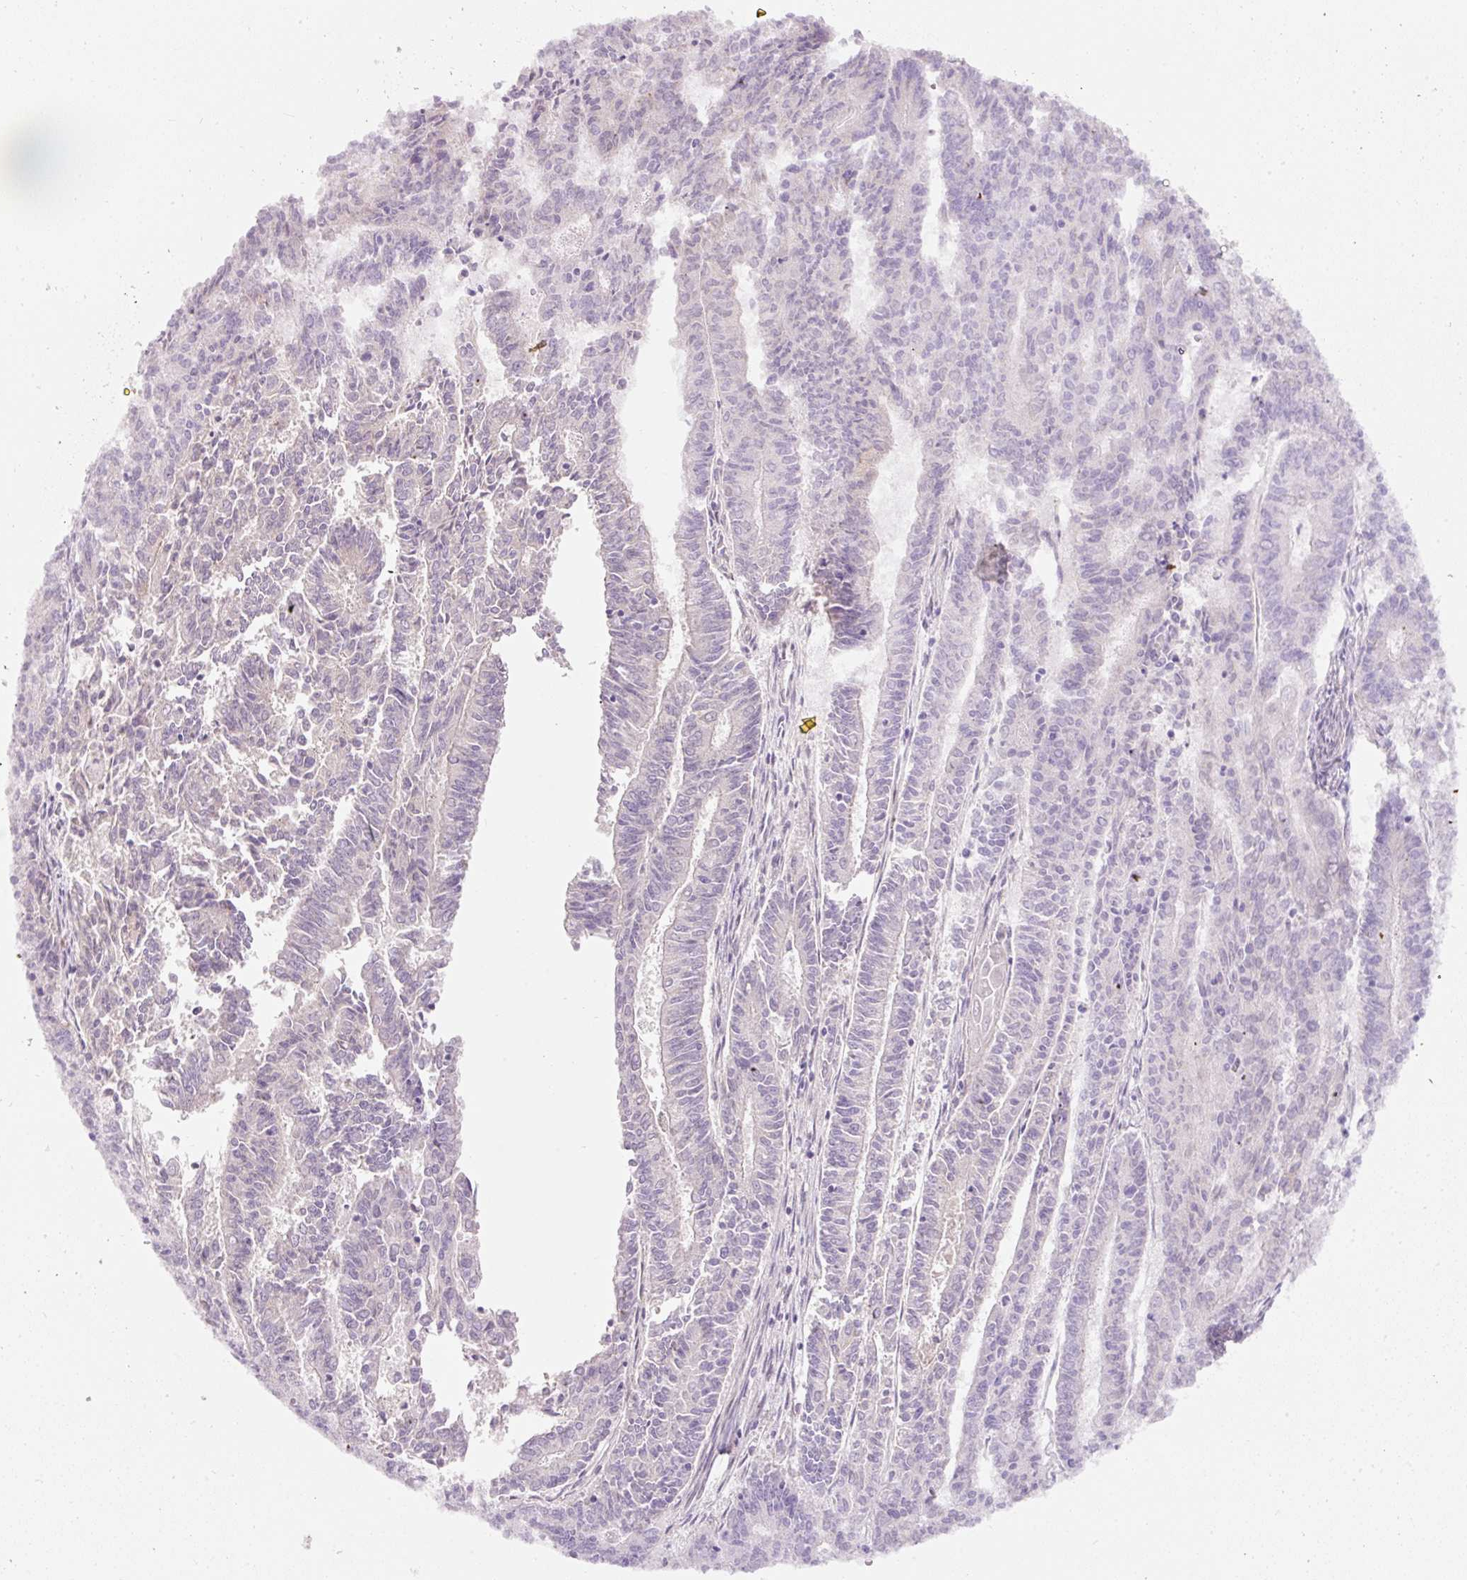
{"staining": {"intensity": "negative", "quantity": "none", "location": "none"}, "tissue": "endometrial cancer", "cell_type": "Tumor cells", "image_type": "cancer", "snomed": [{"axis": "morphology", "description": "Adenocarcinoma, NOS"}, {"axis": "topography", "description": "Endometrium"}], "caption": "Immunohistochemical staining of endometrial cancer (adenocarcinoma) demonstrates no significant staining in tumor cells. (Immunohistochemistry (ihc), brightfield microscopy, high magnification).", "gene": "NBPF11", "patient": {"sex": "female", "age": 59}}